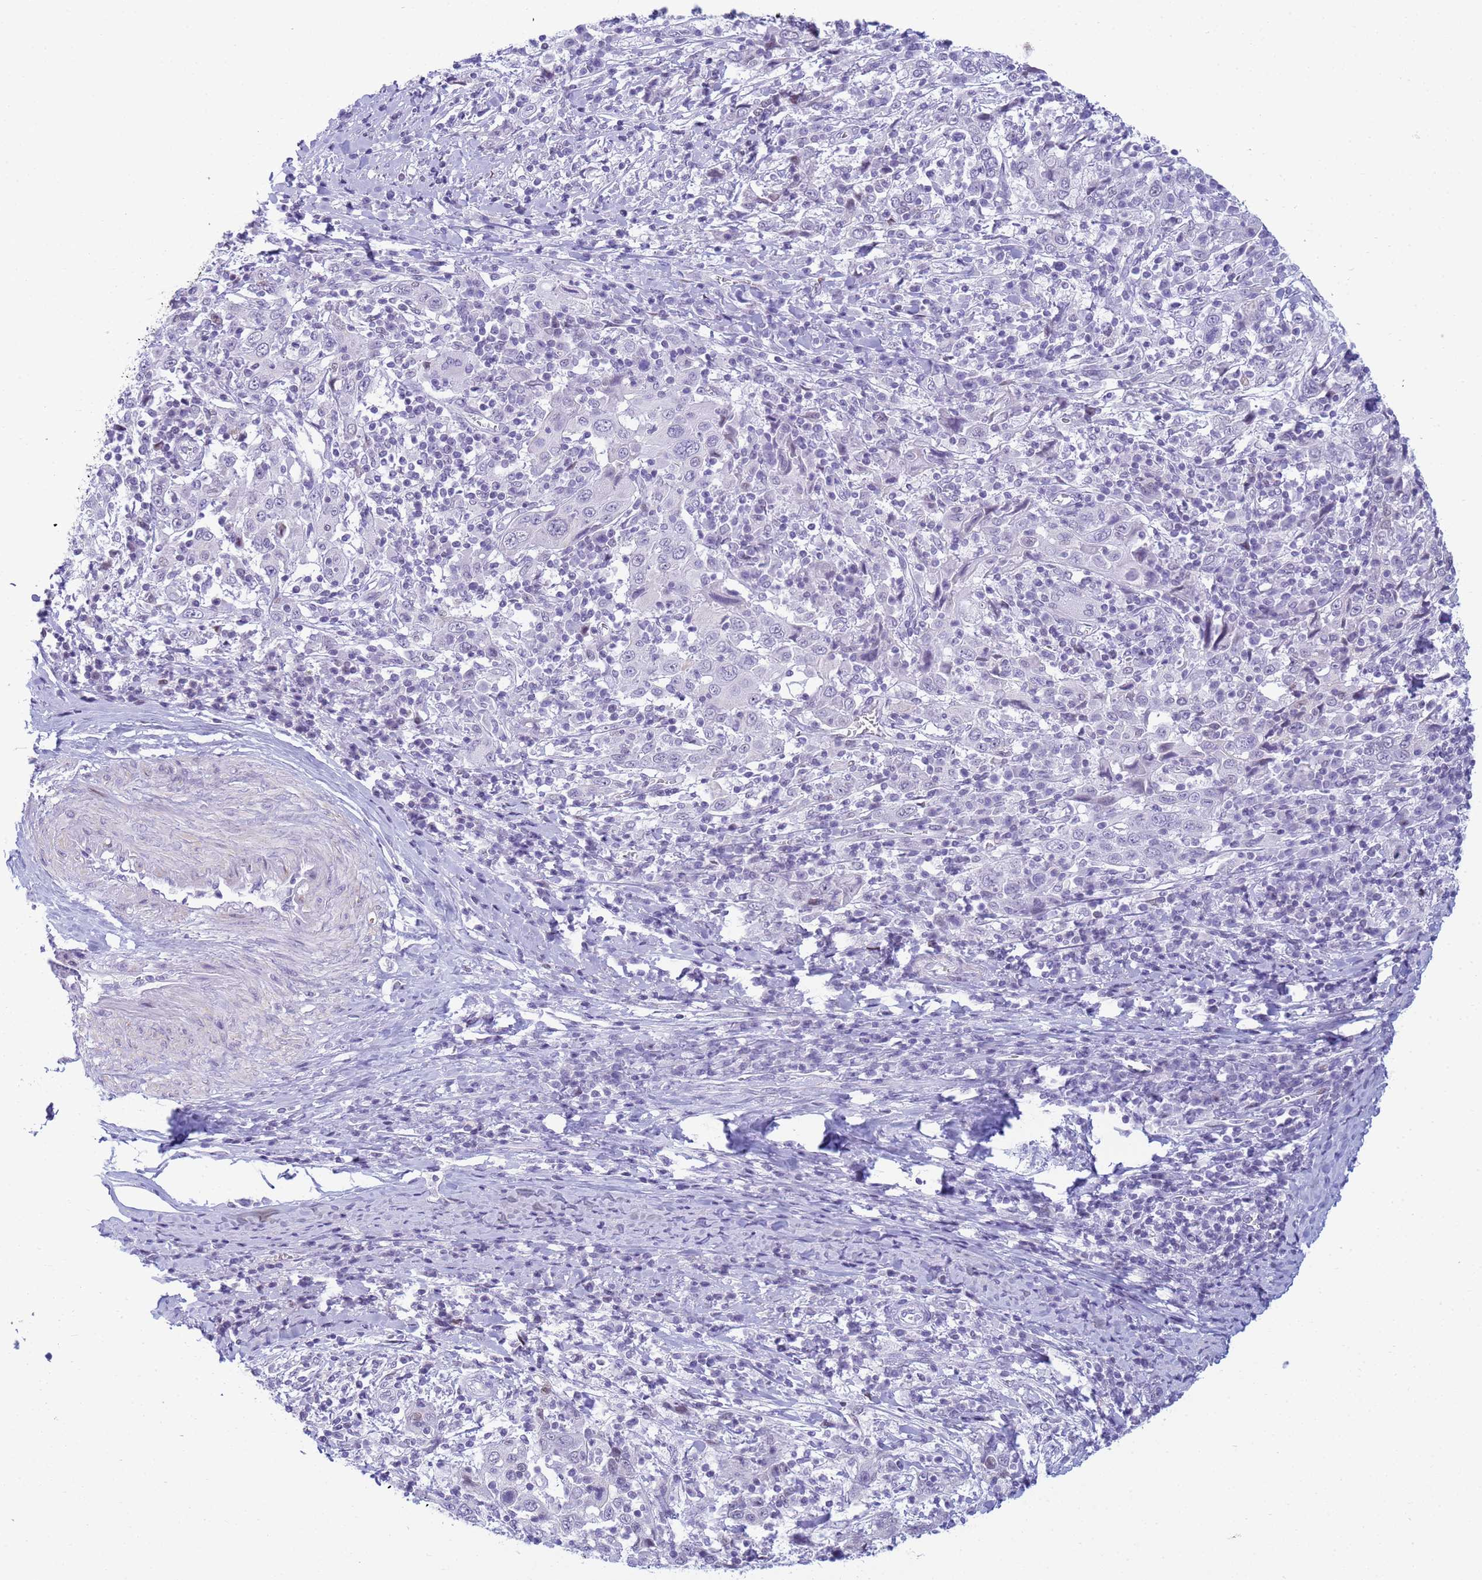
{"staining": {"intensity": "negative", "quantity": "none", "location": "none"}, "tissue": "cervical cancer", "cell_type": "Tumor cells", "image_type": "cancer", "snomed": [{"axis": "morphology", "description": "Squamous cell carcinoma, NOS"}, {"axis": "topography", "description": "Cervix"}], "caption": "Photomicrograph shows no significant protein staining in tumor cells of cervical squamous cell carcinoma.", "gene": "SNX20", "patient": {"sex": "female", "age": 46}}